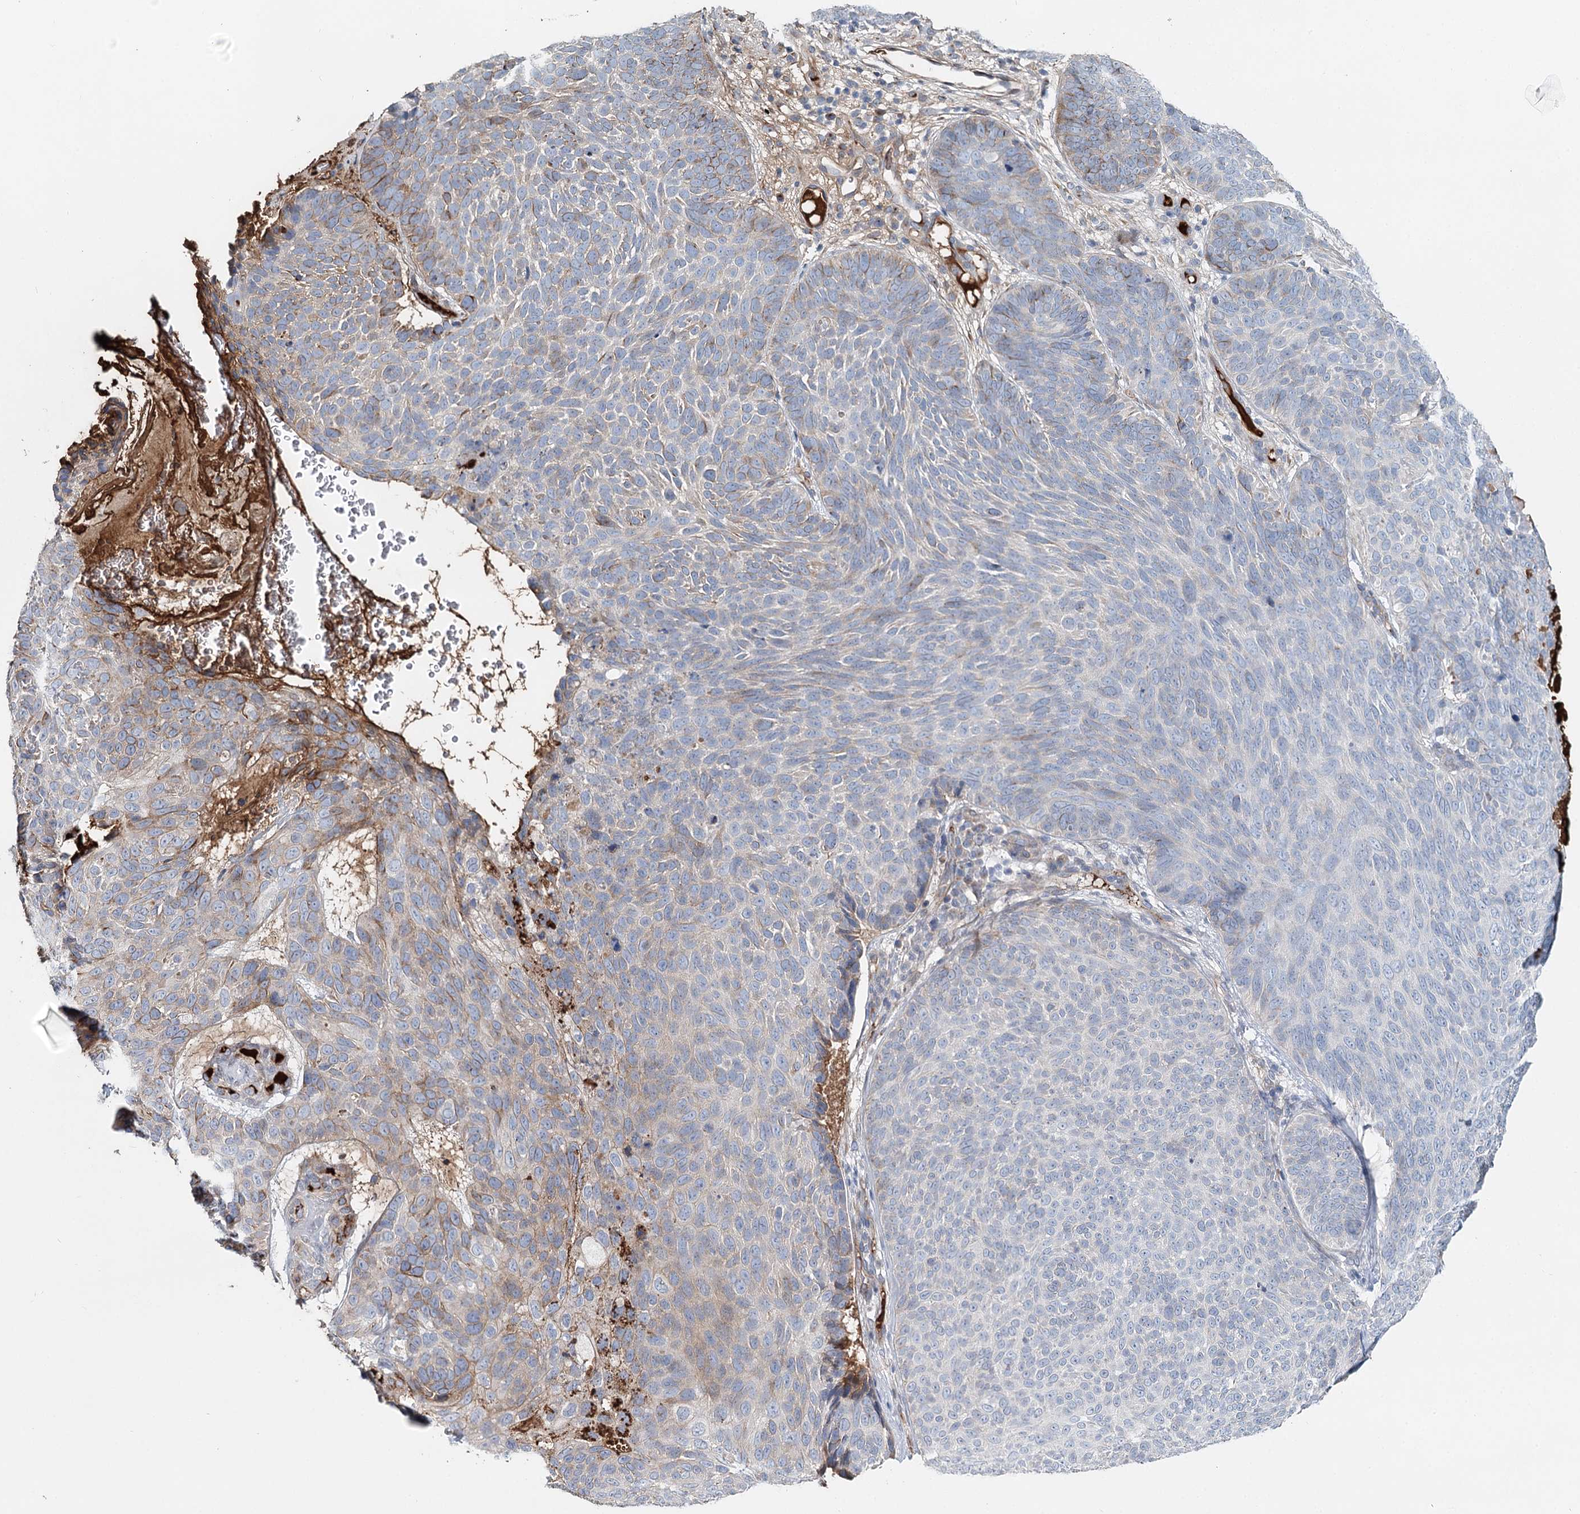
{"staining": {"intensity": "weak", "quantity": "<25%", "location": "cytoplasmic/membranous"}, "tissue": "skin cancer", "cell_type": "Tumor cells", "image_type": "cancer", "snomed": [{"axis": "morphology", "description": "Basal cell carcinoma"}, {"axis": "topography", "description": "Skin"}], "caption": "A high-resolution image shows immunohistochemistry (IHC) staining of basal cell carcinoma (skin), which exhibits no significant positivity in tumor cells.", "gene": "ALKBH8", "patient": {"sex": "male", "age": 85}}